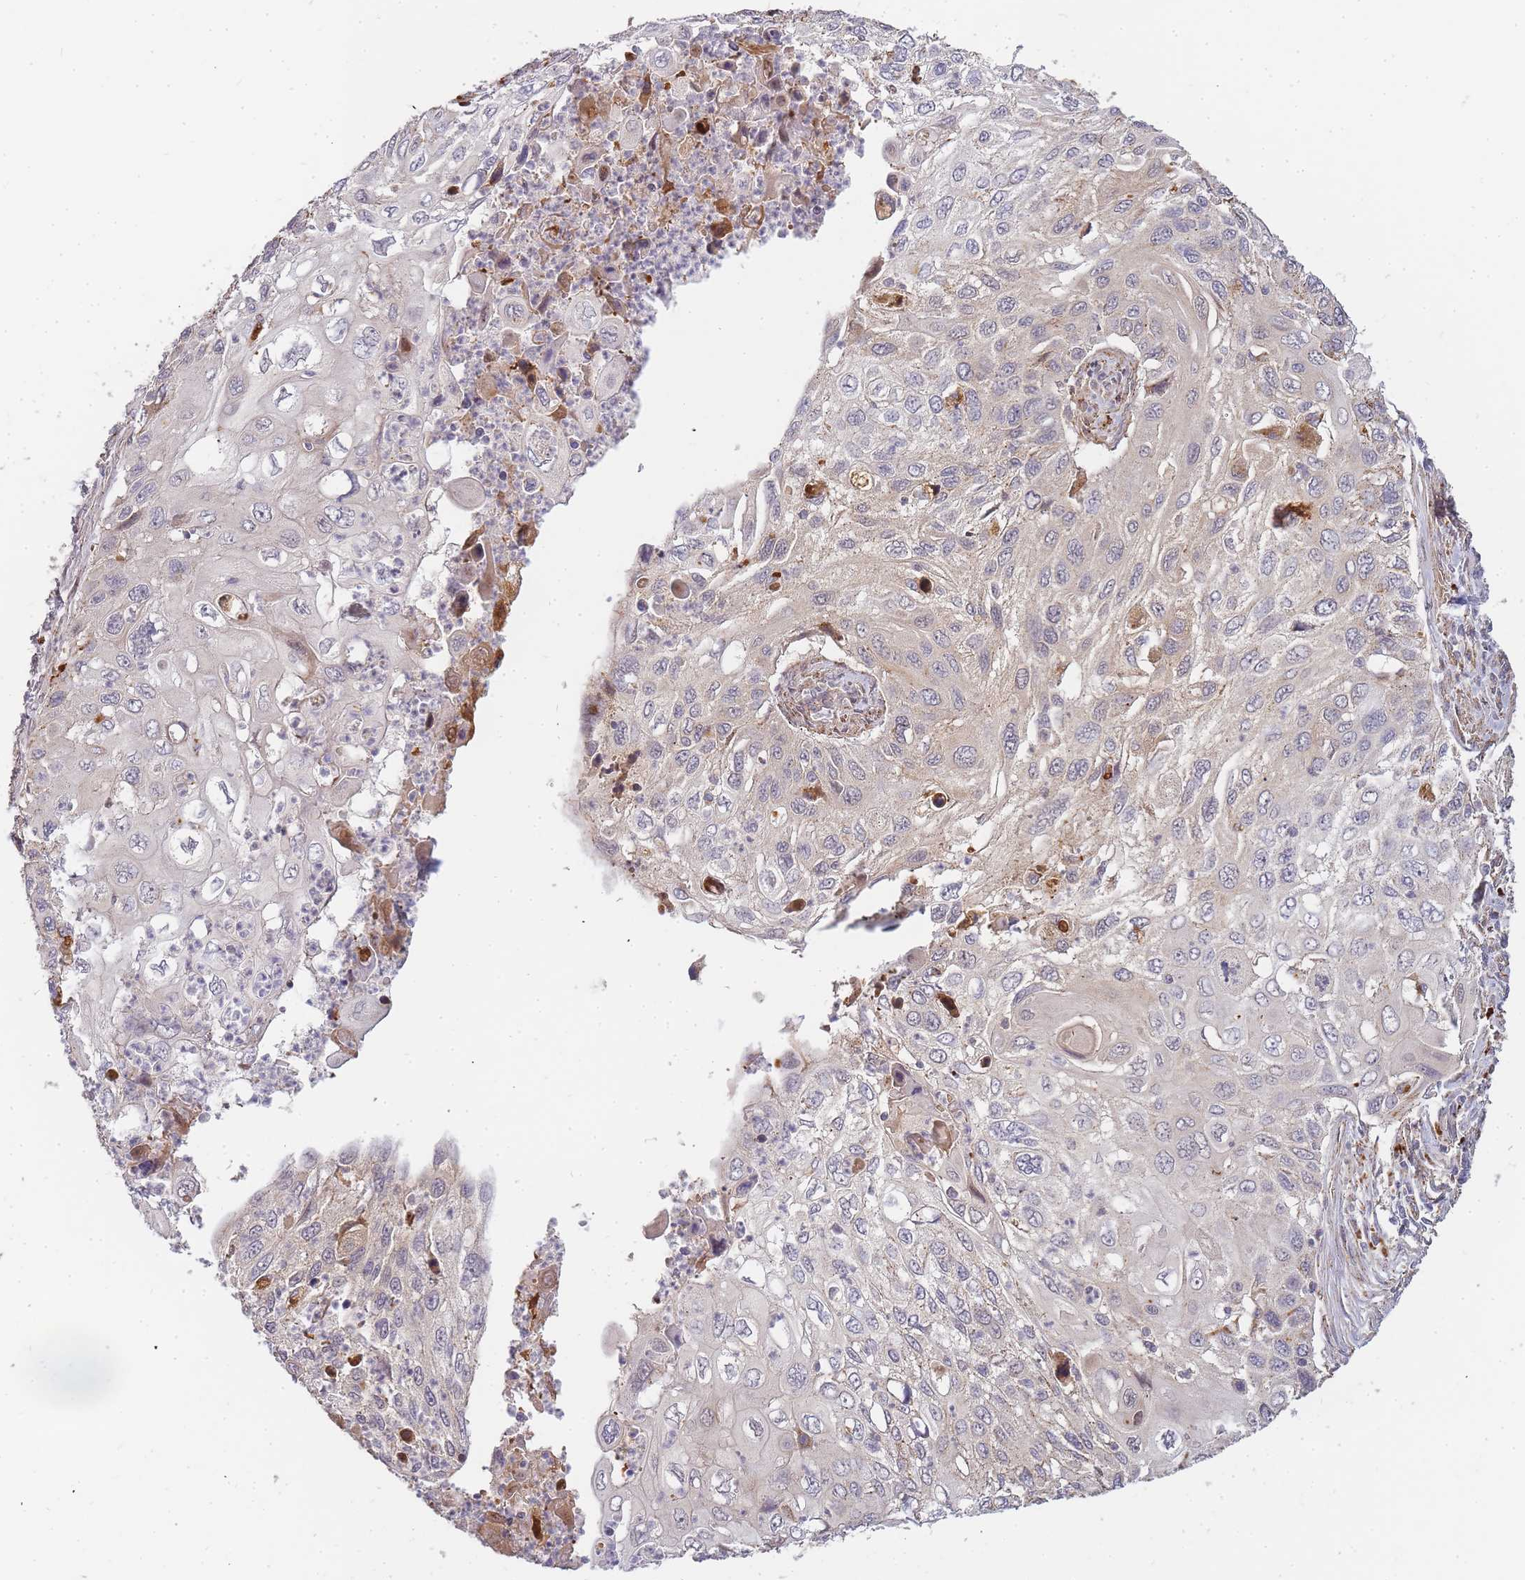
{"staining": {"intensity": "moderate", "quantity": "<25%", "location": "cytoplasmic/membranous"}, "tissue": "cervical cancer", "cell_type": "Tumor cells", "image_type": "cancer", "snomed": [{"axis": "morphology", "description": "Squamous cell carcinoma, NOS"}, {"axis": "topography", "description": "Cervix"}], "caption": "Moderate cytoplasmic/membranous protein positivity is appreciated in approximately <25% of tumor cells in cervical cancer (squamous cell carcinoma).", "gene": "ATG5", "patient": {"sex": "female", "age": 70}}